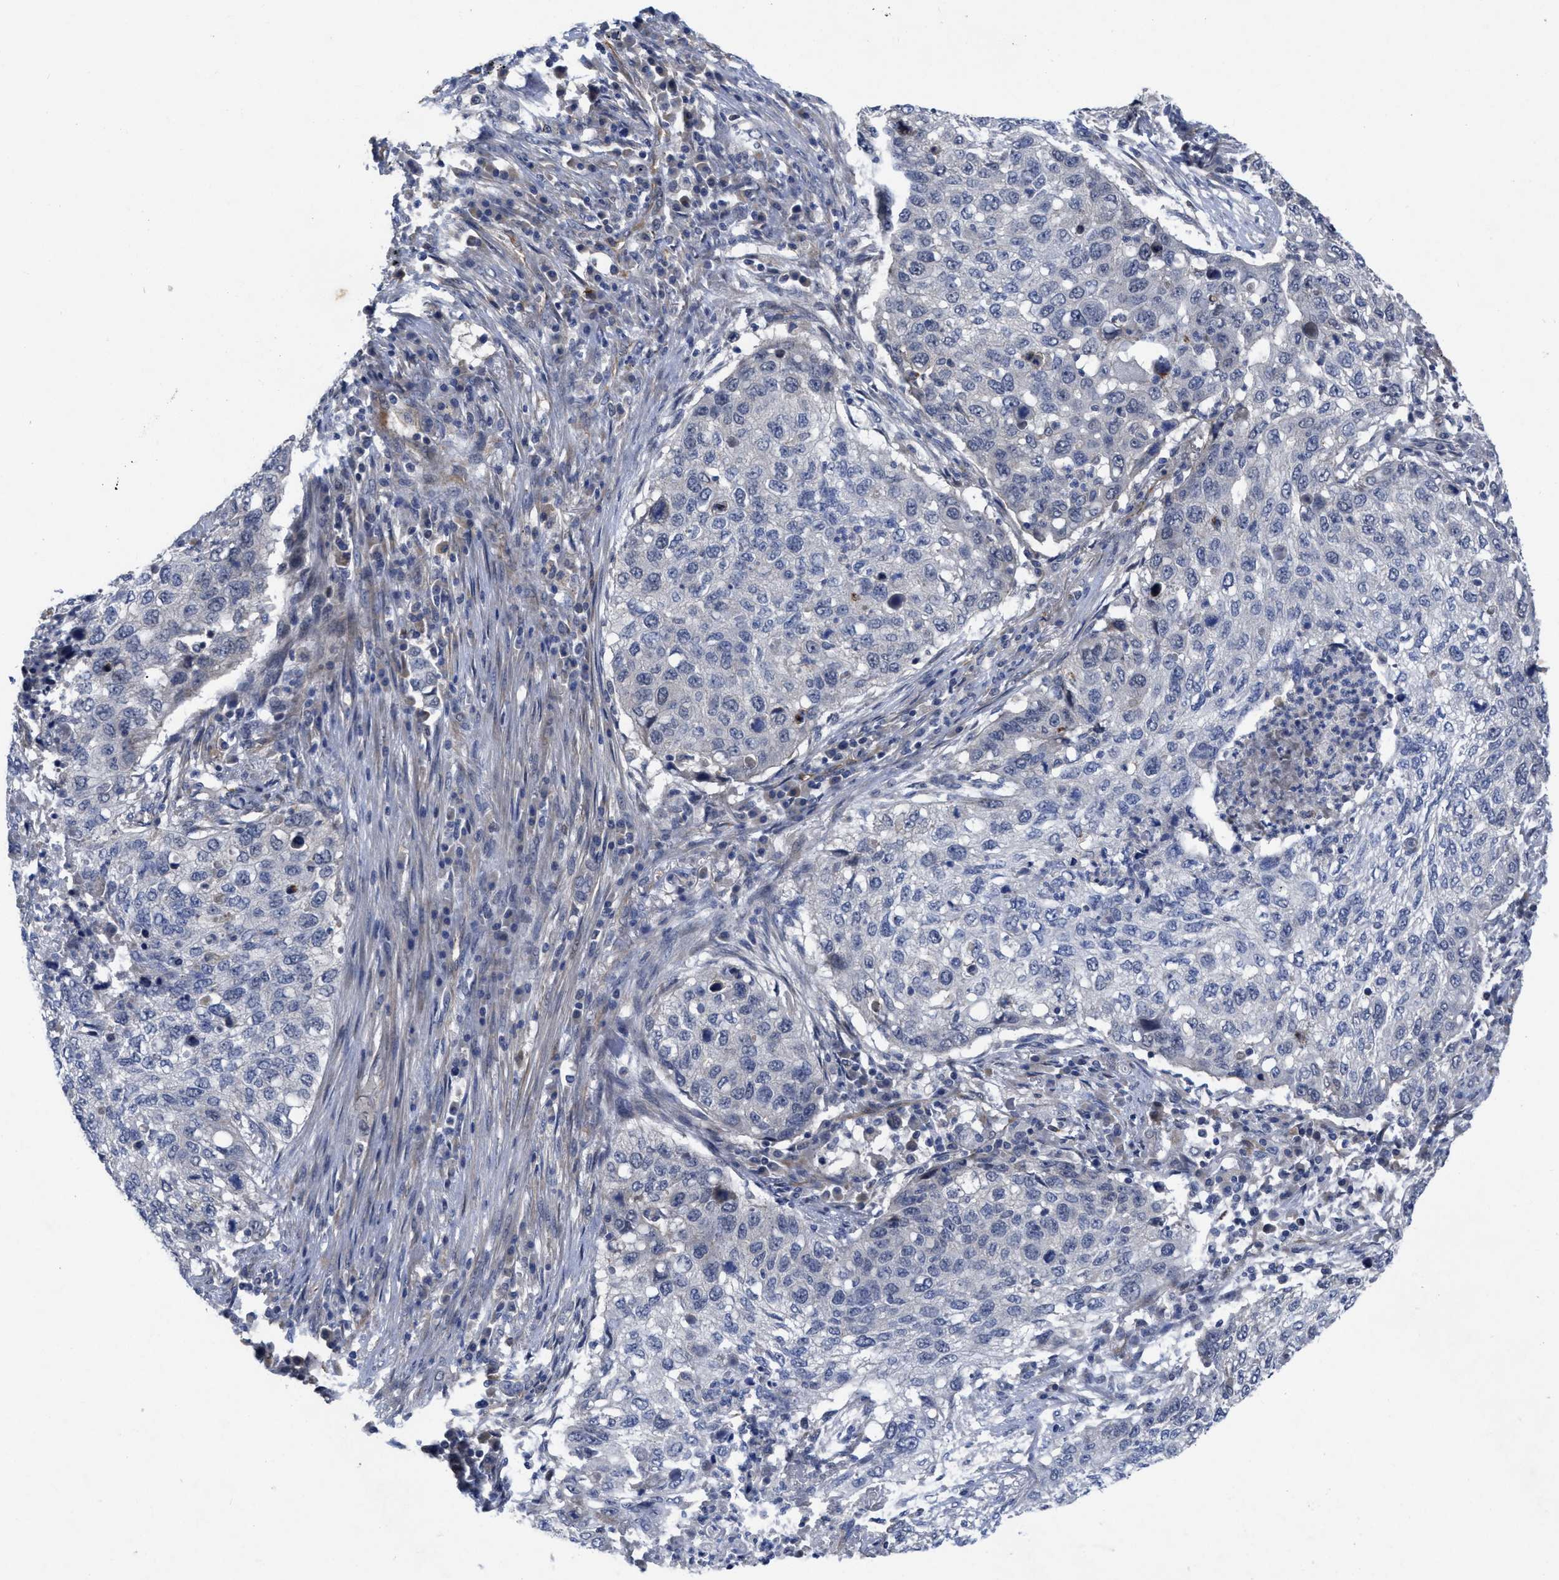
{"staining": {"intensity": "negative", "quantity": "none", "location": "none"}, "tissue": "lung cancer", "cell_type": "Tumor cells", "image_type": "cancer", "snomed": [{"axis": "morphology", "description": "Squamous cell carcinoma, NOS"}, {"axis": "topography", "description": "Lung"}], "caption": "Histopathology image shows no significant protein expression in tumor cells of lung cancer (squamous cell carcinoma).", "gene": "ARHGEF26", "patient": {"sex": "female", "age": 63}}